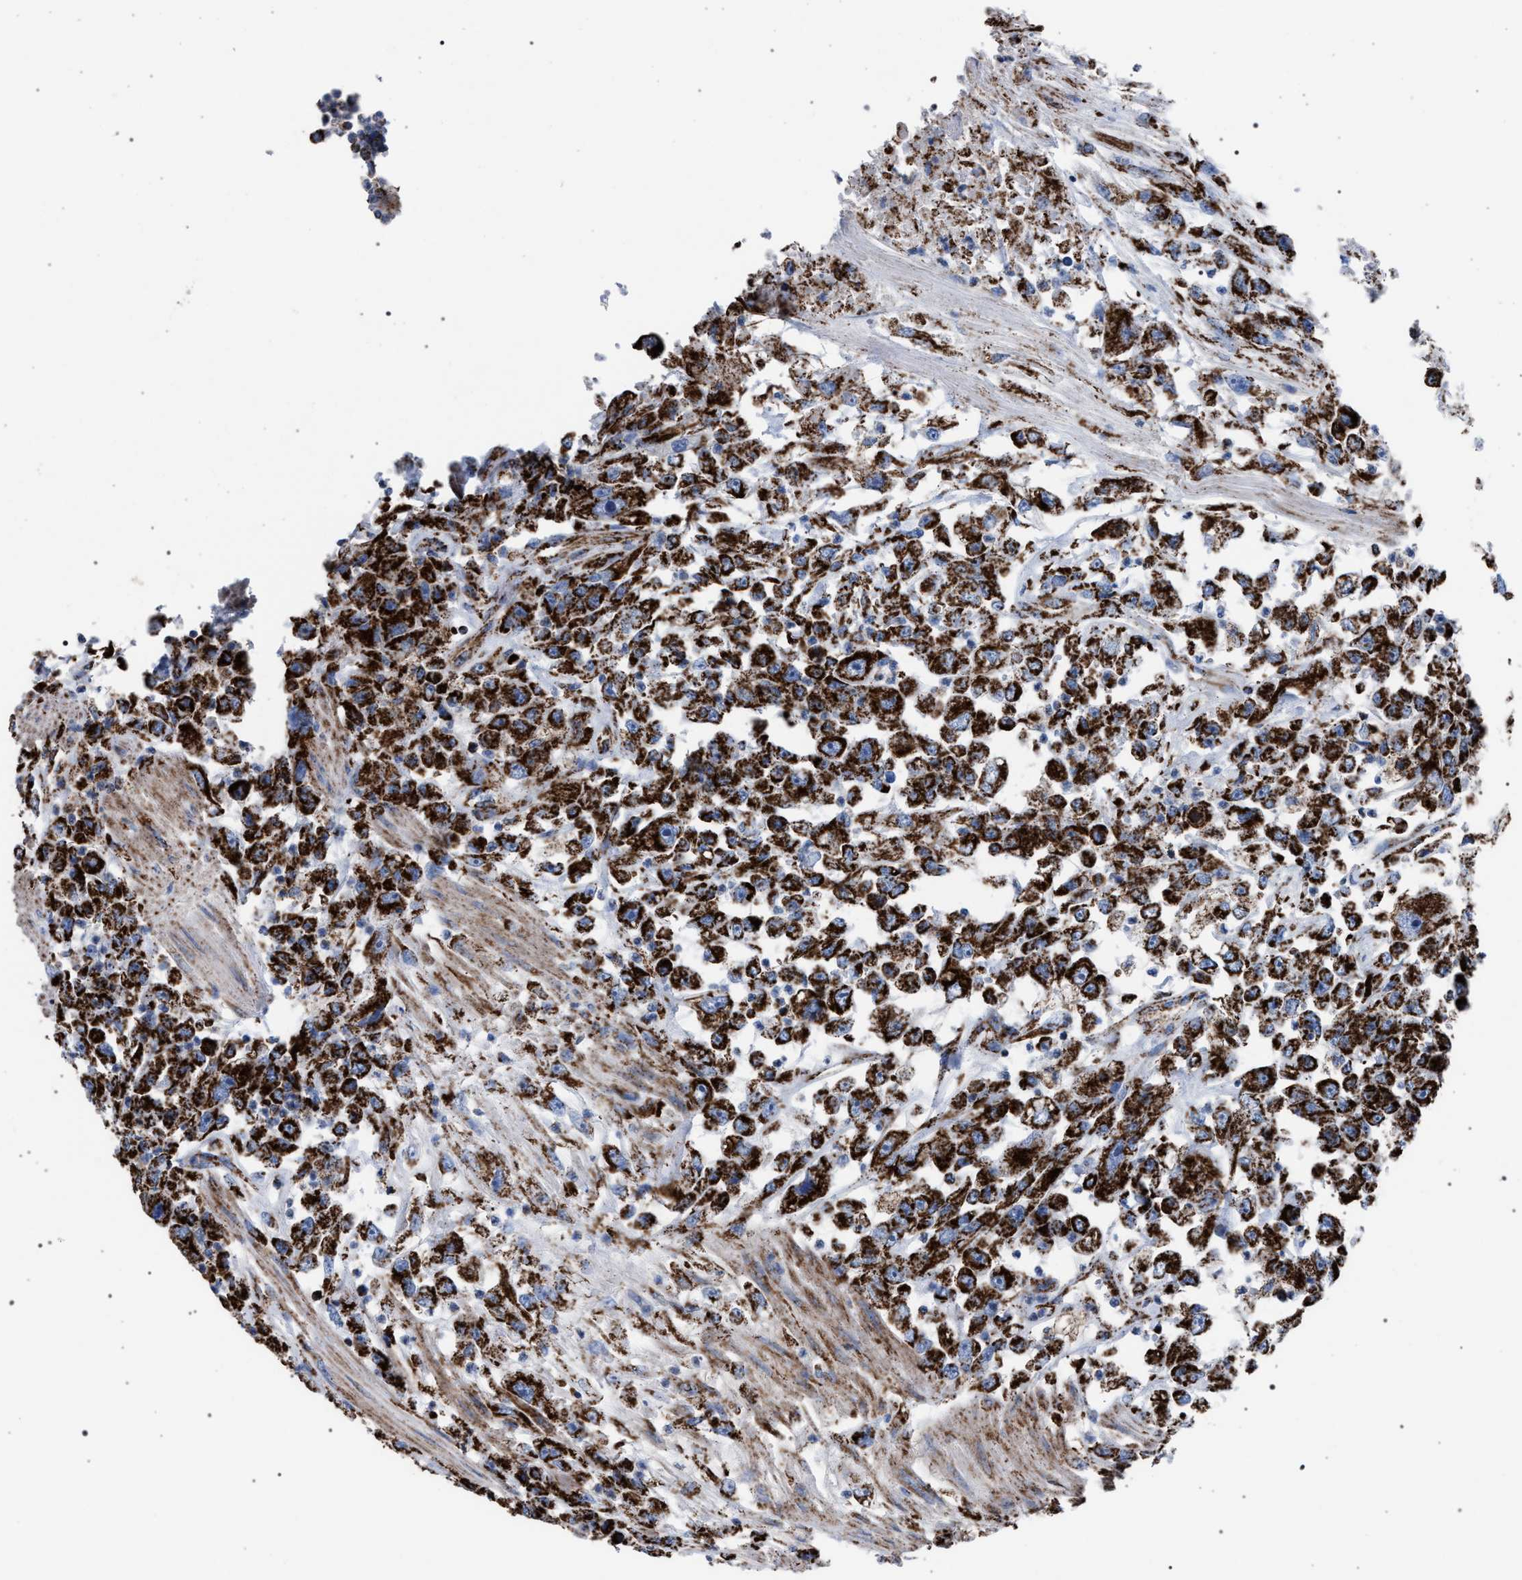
{"staining": {"intensity": "strong", "quantity": ">75%", "location": "cytoplasmic/membranous"}, "tissue": "urothelial cancer", "cell_type": "Tumor cells", "image_type": "cancer", "snomed": [{"axis": "morphology", "description": "Urothelial carcinoma, High grade"}, {"axis": "topography", "description": "Urinary bladder"}], "caption": "A high-resolution micrograph shows immunohistochemistry (IHC) staining of urothelial cancer, which exhibits strong cytoplasmic/membranous positivity in about >75% of tumor cells.", "gene": "VPS13A", "patient": {"sex": "male", "age": 46}}